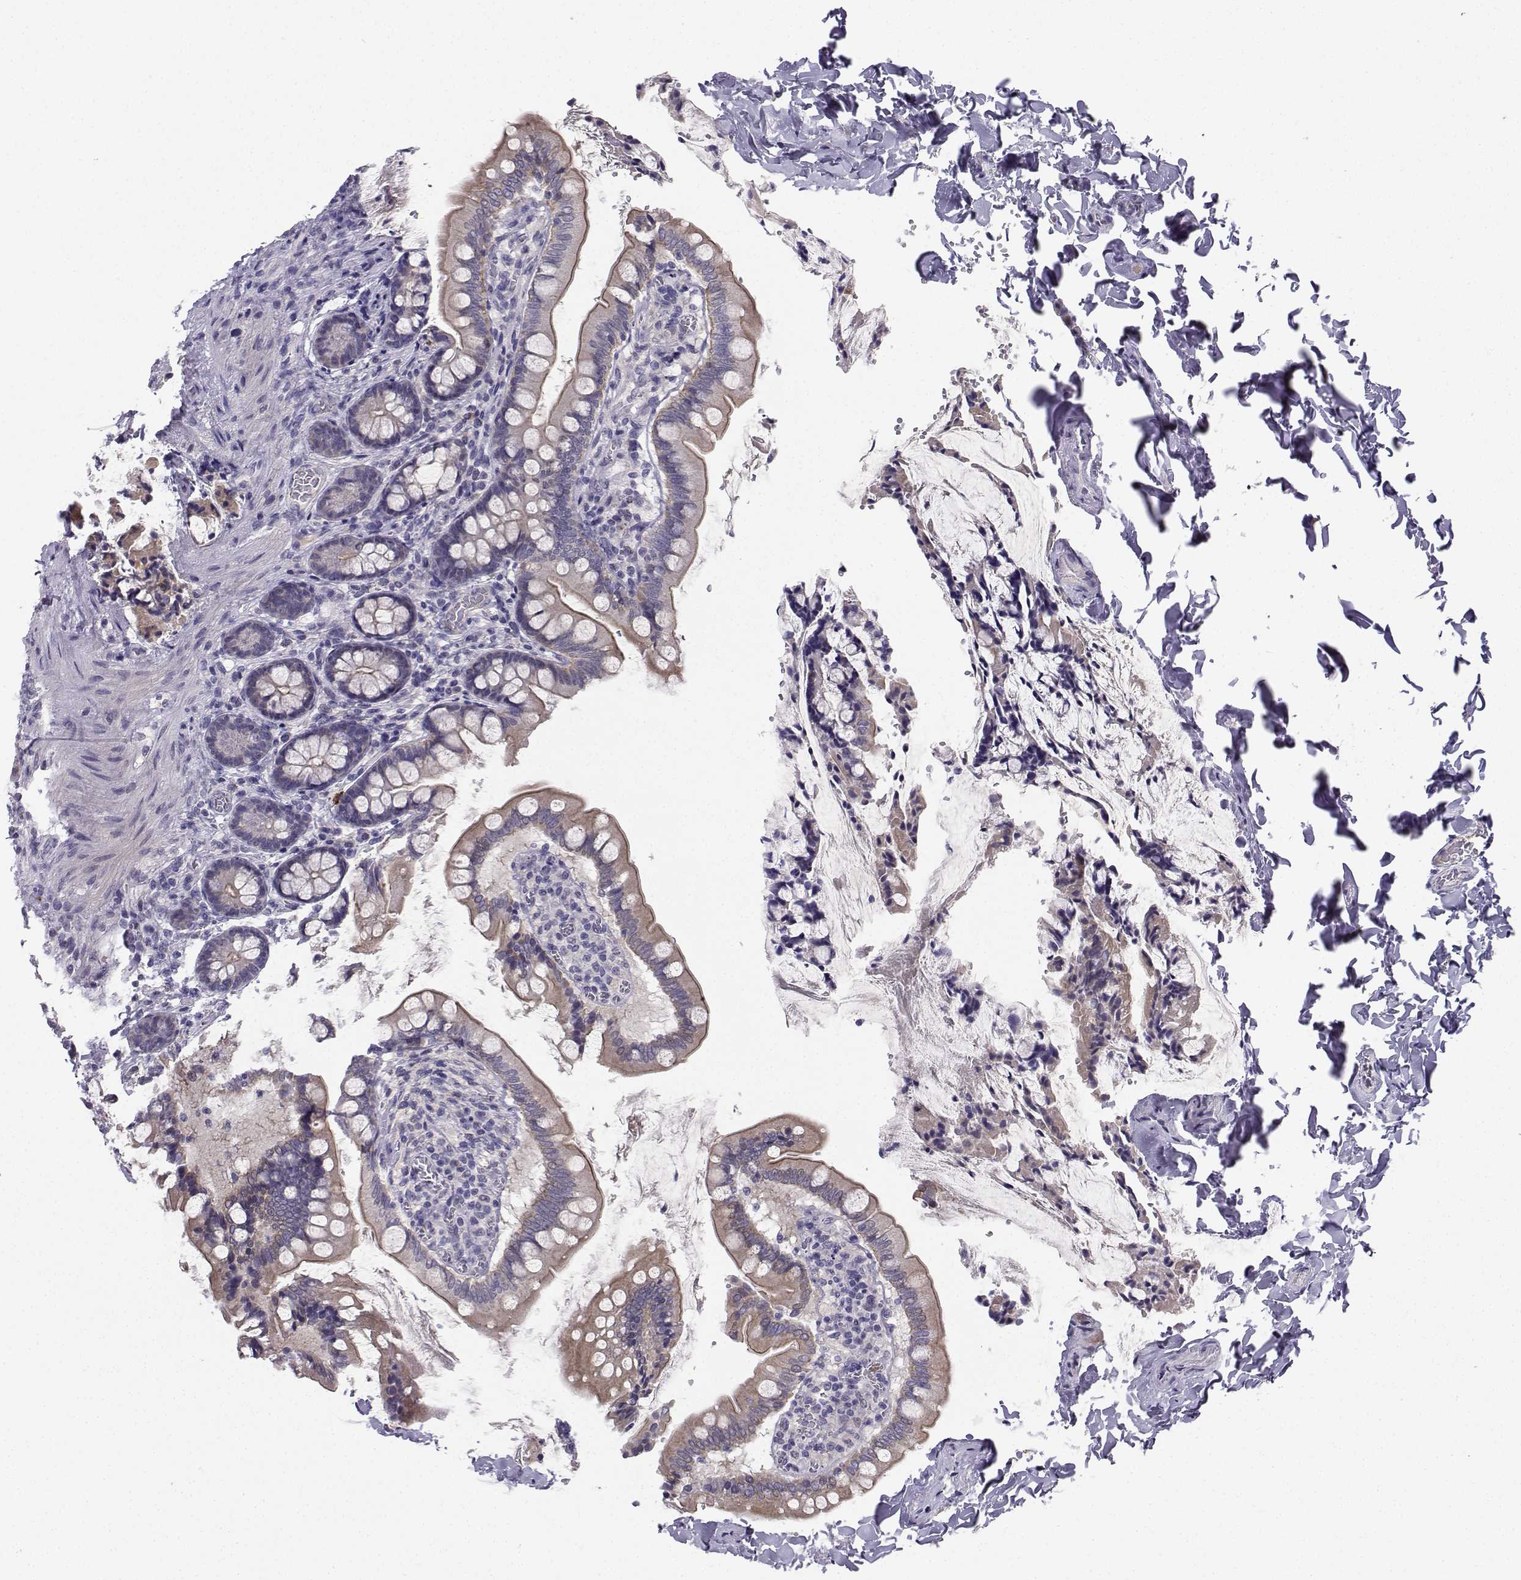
{"staining": {"intensity": "negative", "quantity": "none", "location": "none"}, "tissue": "small intestine", "cell_type": "Glandular cells", "image_type": "normal", "snomed": [{"axis": "morphology", "description": "Normal tissue, NOS"}, {"axis": "topography", "description": "Small intestine"}], "caption": "This image is of unremarkable small intestine stained with immunohistochemistry to label a protein in brown with the nuclei are counter-stained blue. There is no staining in glandular cells.", "gene": "CALY", "patient": {"sex": "female", "age": 56}}